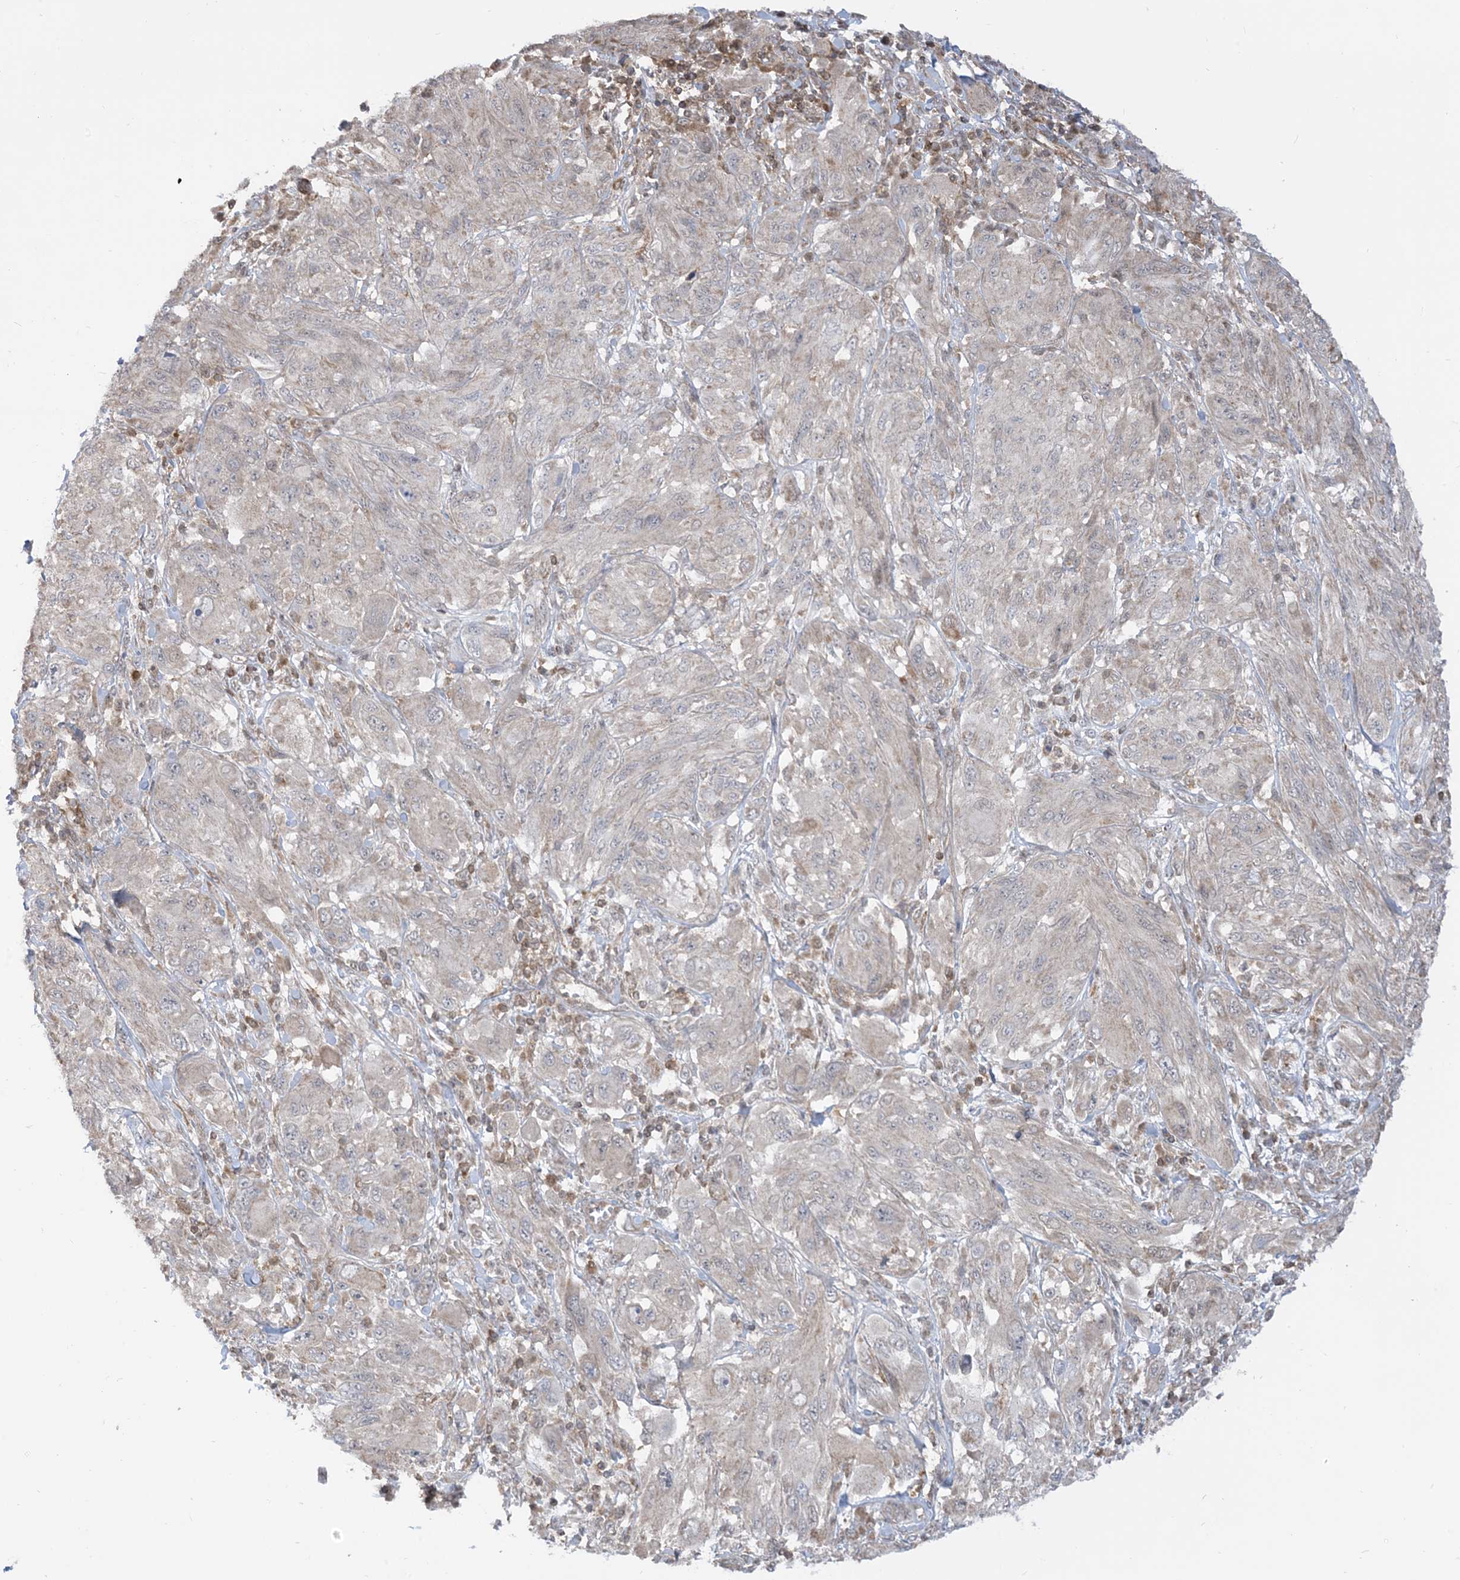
{"staining": {"intensity": "negative", "quantity": "none", "location": "none"}, "tissue": "melanoma", "cell_type": "Tumor cells", "image_type": "cancer", "snomed": [{"axis": "morphology", "description": "Malignant melanoma, NOS"}, {"axis": "topography", "description": "Skin"}], "caption": "Tumor cells show no significant protein expression in malignant melanoma.", "gene": "CASP4", "patient": {"sex": "female", "age": 91}}